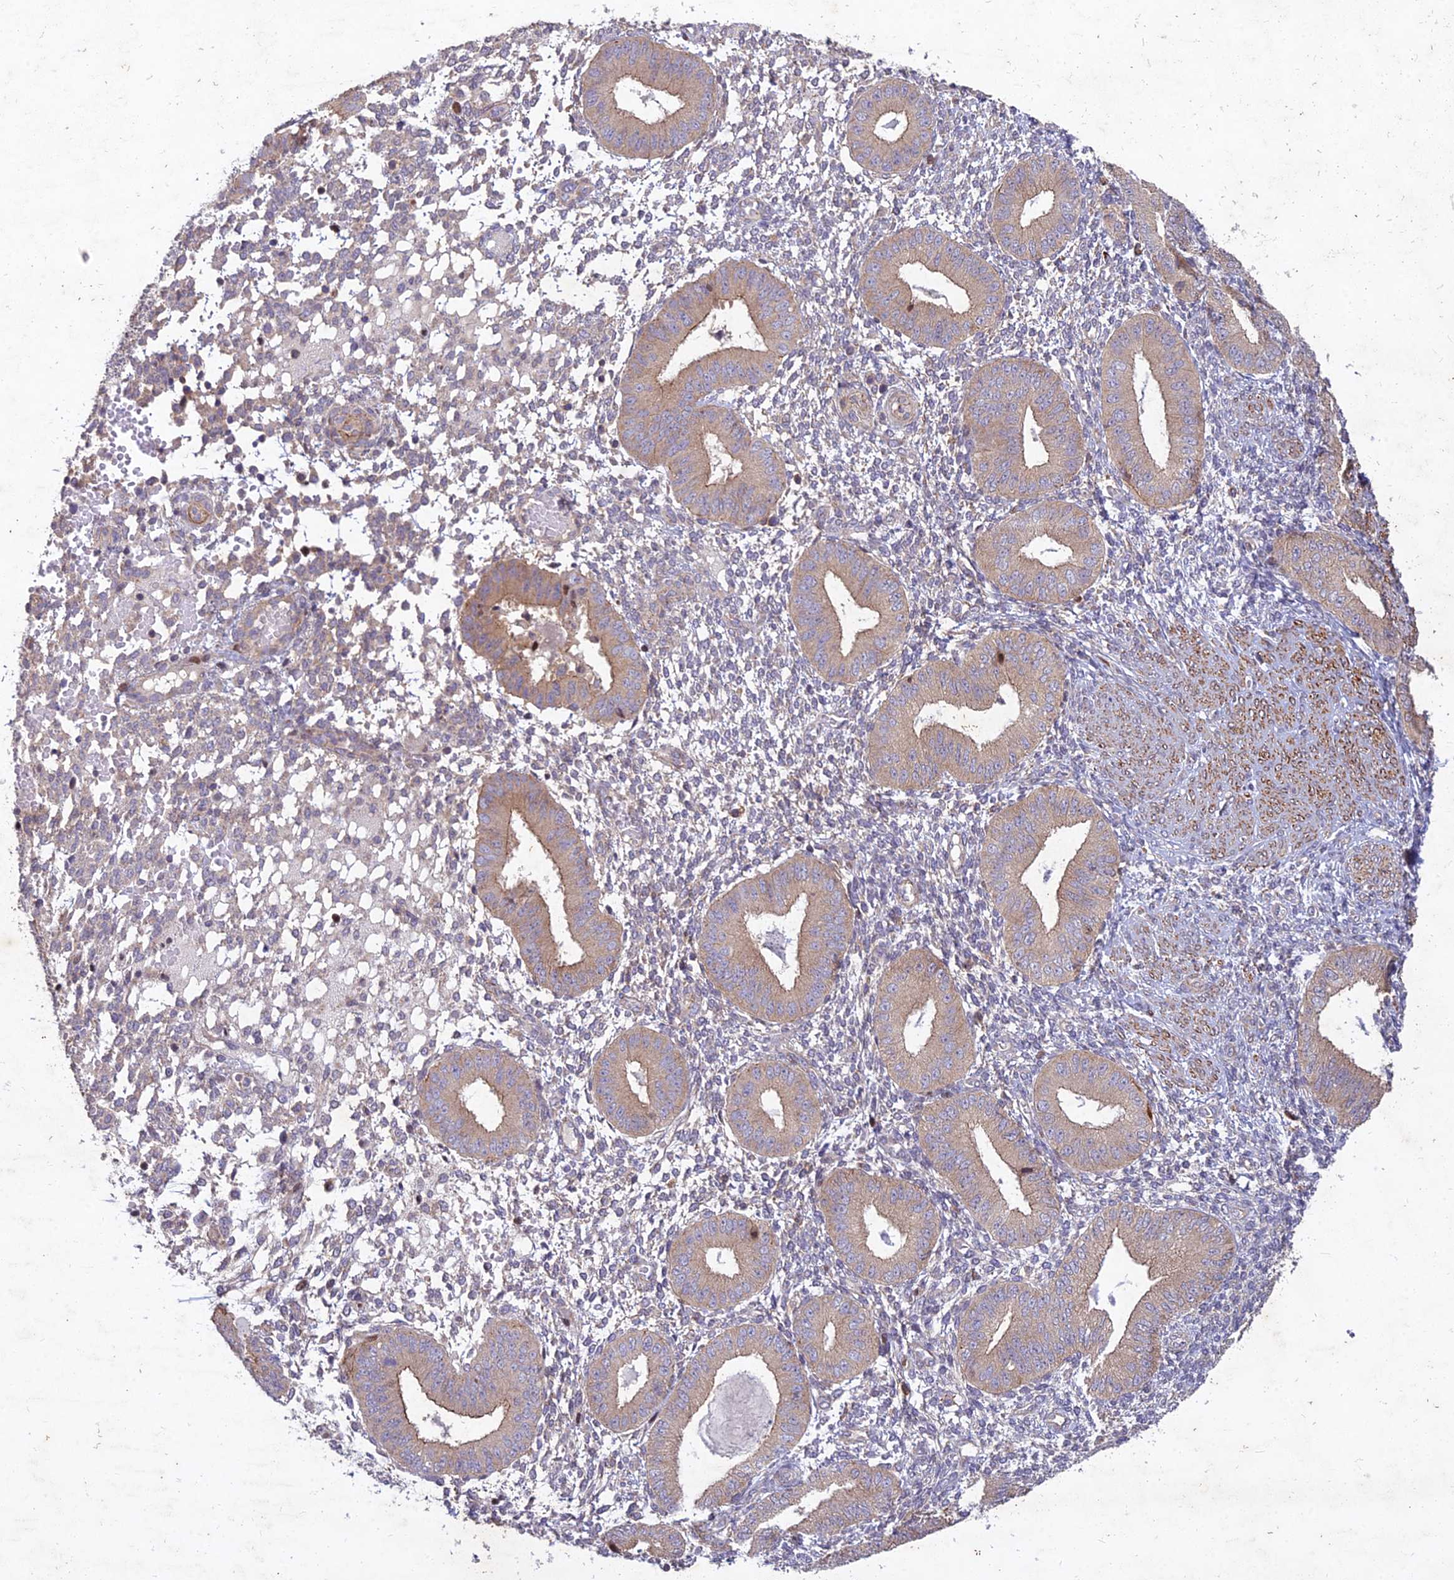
{"staining": {"intensity": "negative", "quantity": "none", "location": "none"}, "tissue": "endometrium", "cell_type": "Cells in endometrial stroma", "image_type": "normal", "snomed": [{"axis": "morphology", "description": "Normal tissue, NOS"}, {"axis": "topography", "description": "Endometrium"}], "caption": "IHC of normal endometrium reveals no staining in cells in endometrial stroma.", "gene": "RELCH", "patient": {"sex": "female", "age": 49}}